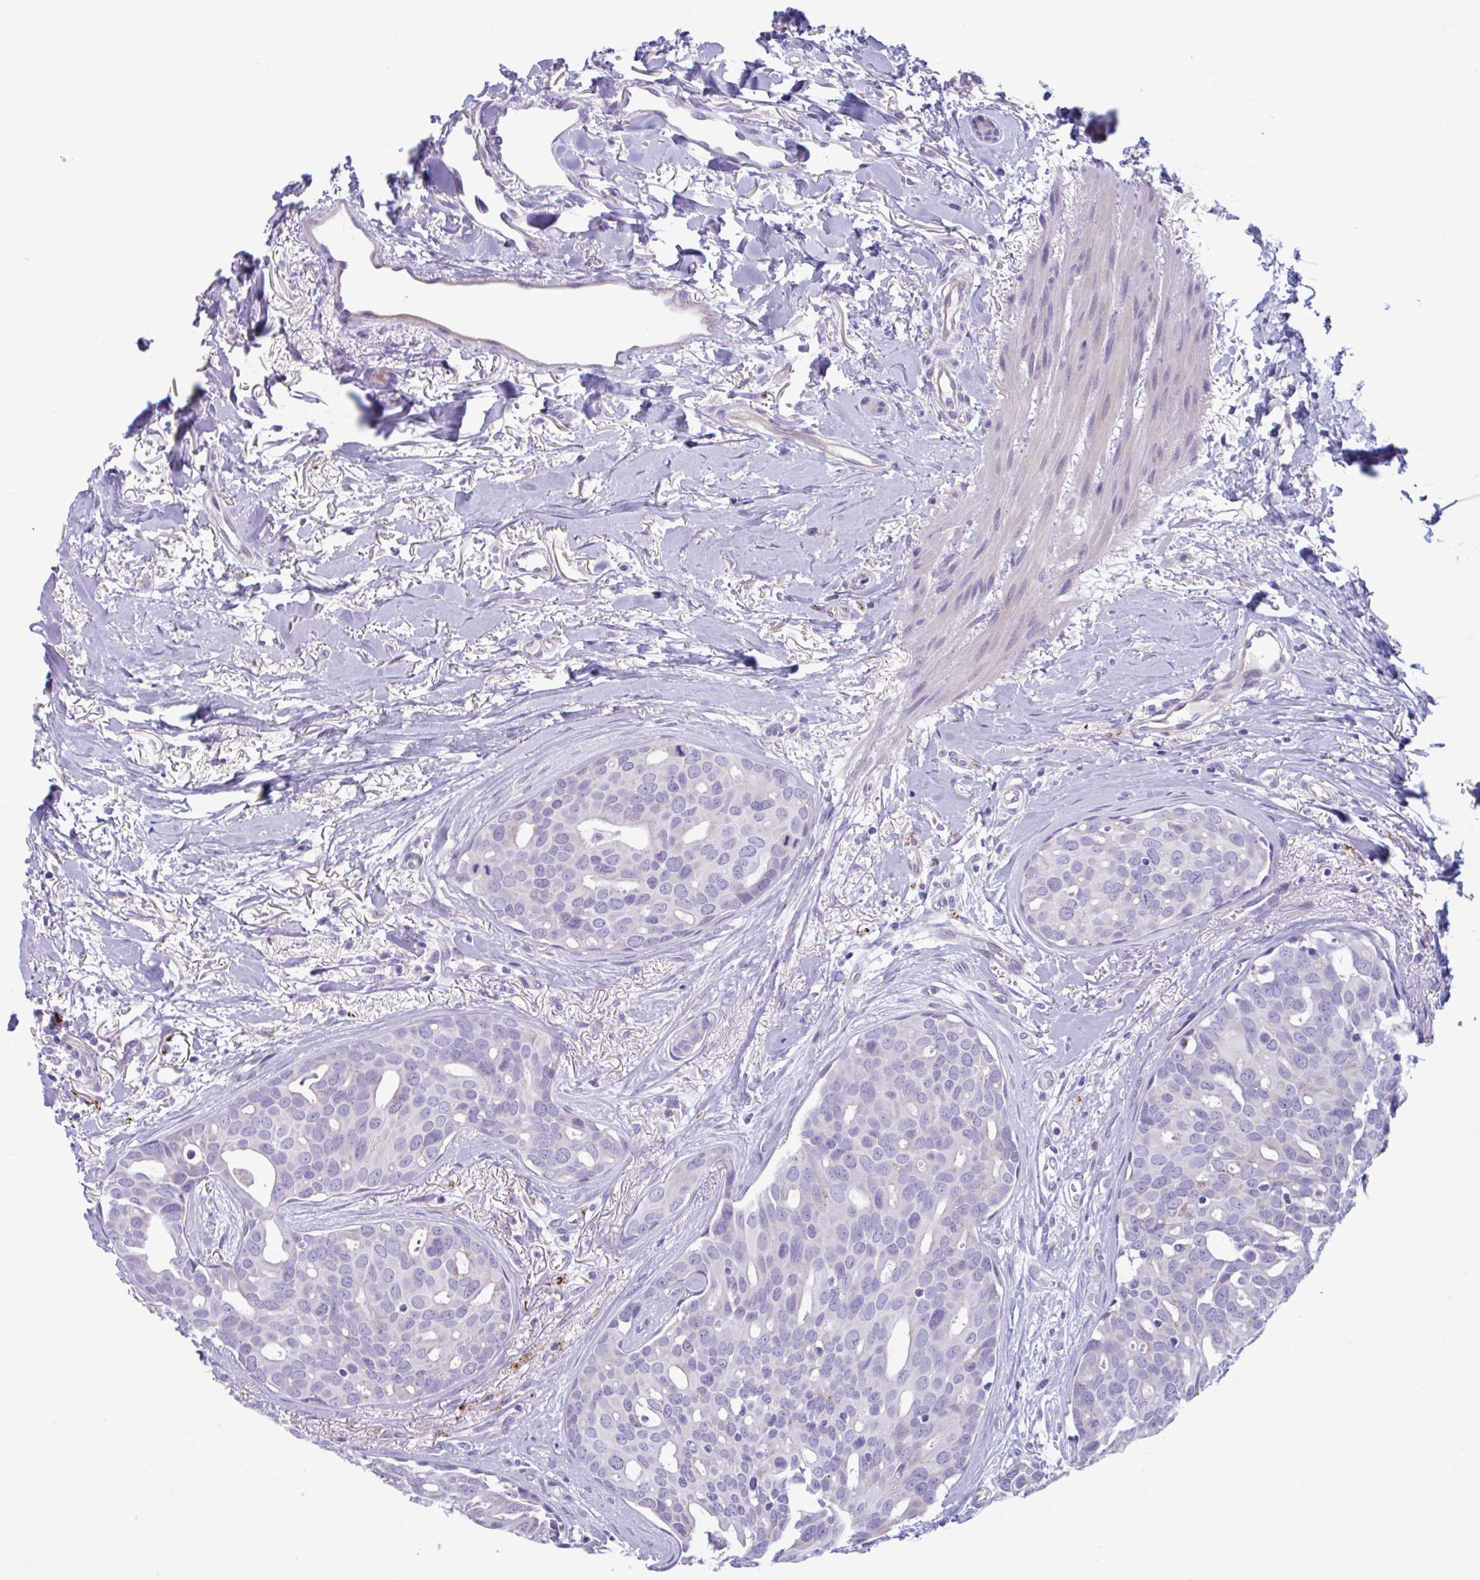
{"staining": {"intensity": "negative", "quantity": "none", "location": "none"}, "tissue": "breast cancer", "cell_type": "Tumor cells", "image_type": "cancer", "snomed": [{"axis": "morphology", "description": "Duct carcinoma"}, {"axis": "topography", "description": "Breast"}], "caption": "Immunohistochemistry micrograph of neoplastic tissue: human breast cancer (intraductal carcinoma) stained with DAB (3,3'-diaminobenzidine) displays no significant protein expression in tumor cells. (Stains: DAB IHC with hematoxylin counter stain, Microscopy: brightfield microscopy at high magnification).", "gene": "C12orf71", "patient": {"sex": "female", "age": 54}}